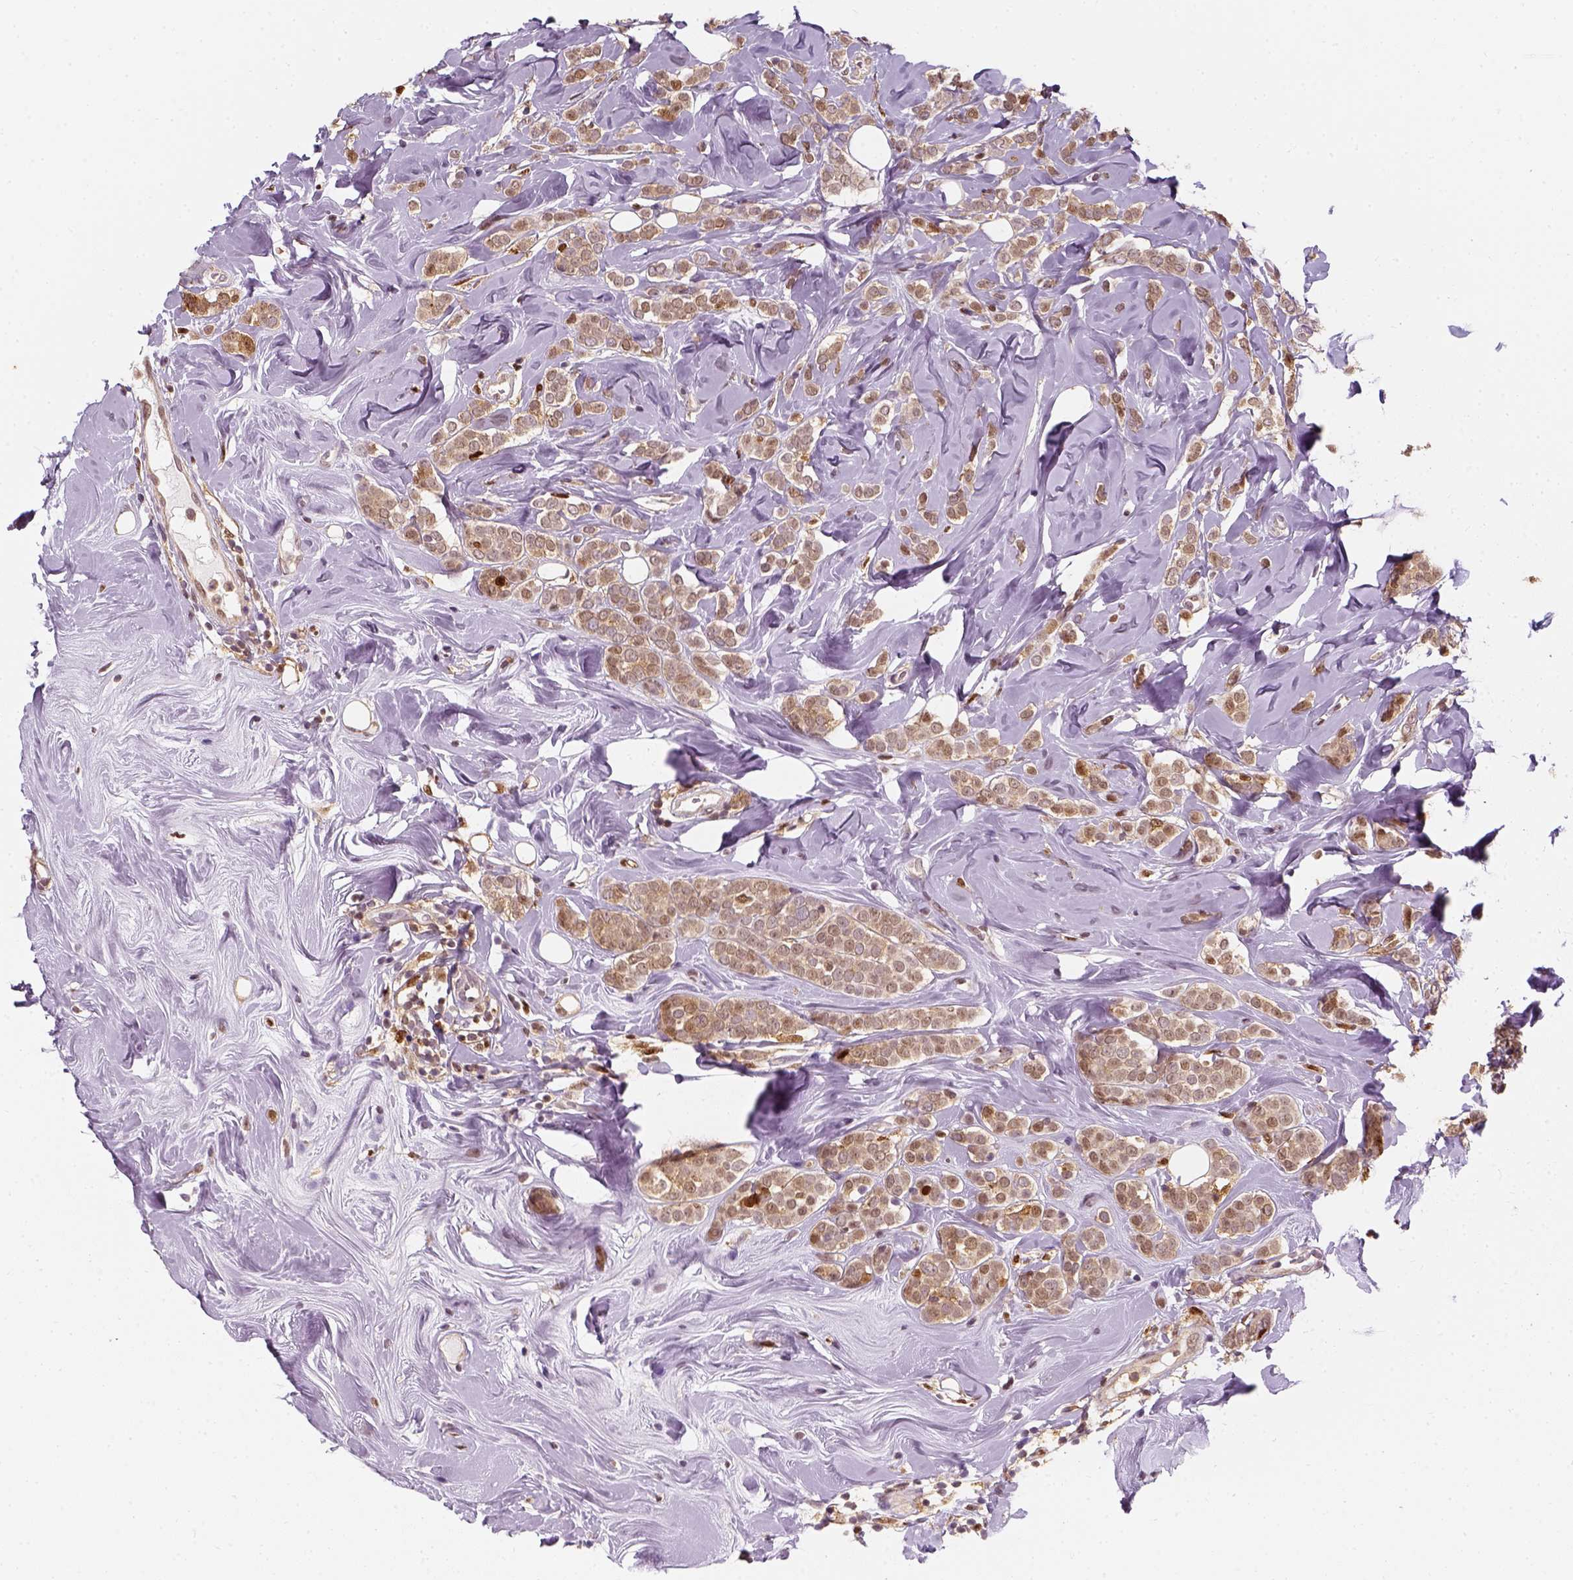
{"staining": {"intensity": "strong", "quantity": "<25%", "location": "nuclear"}, "tissue": "breast cancer", "cell_type": "Tumor cells", "image_type": "cancer", "snomed": [{"axis": "morphology", "description": "Lobular carcinoma"}, {"axis": "topography", "description": "Breast"}], "caption": "Human breast cancer (lobular carcinoma) stained for a protein (brown) demonstrates strong nuclear positive staining in about <25% of tumor cells.", "gene": "SQSTM1", "patient": {"sex": "female", "age": 49}}